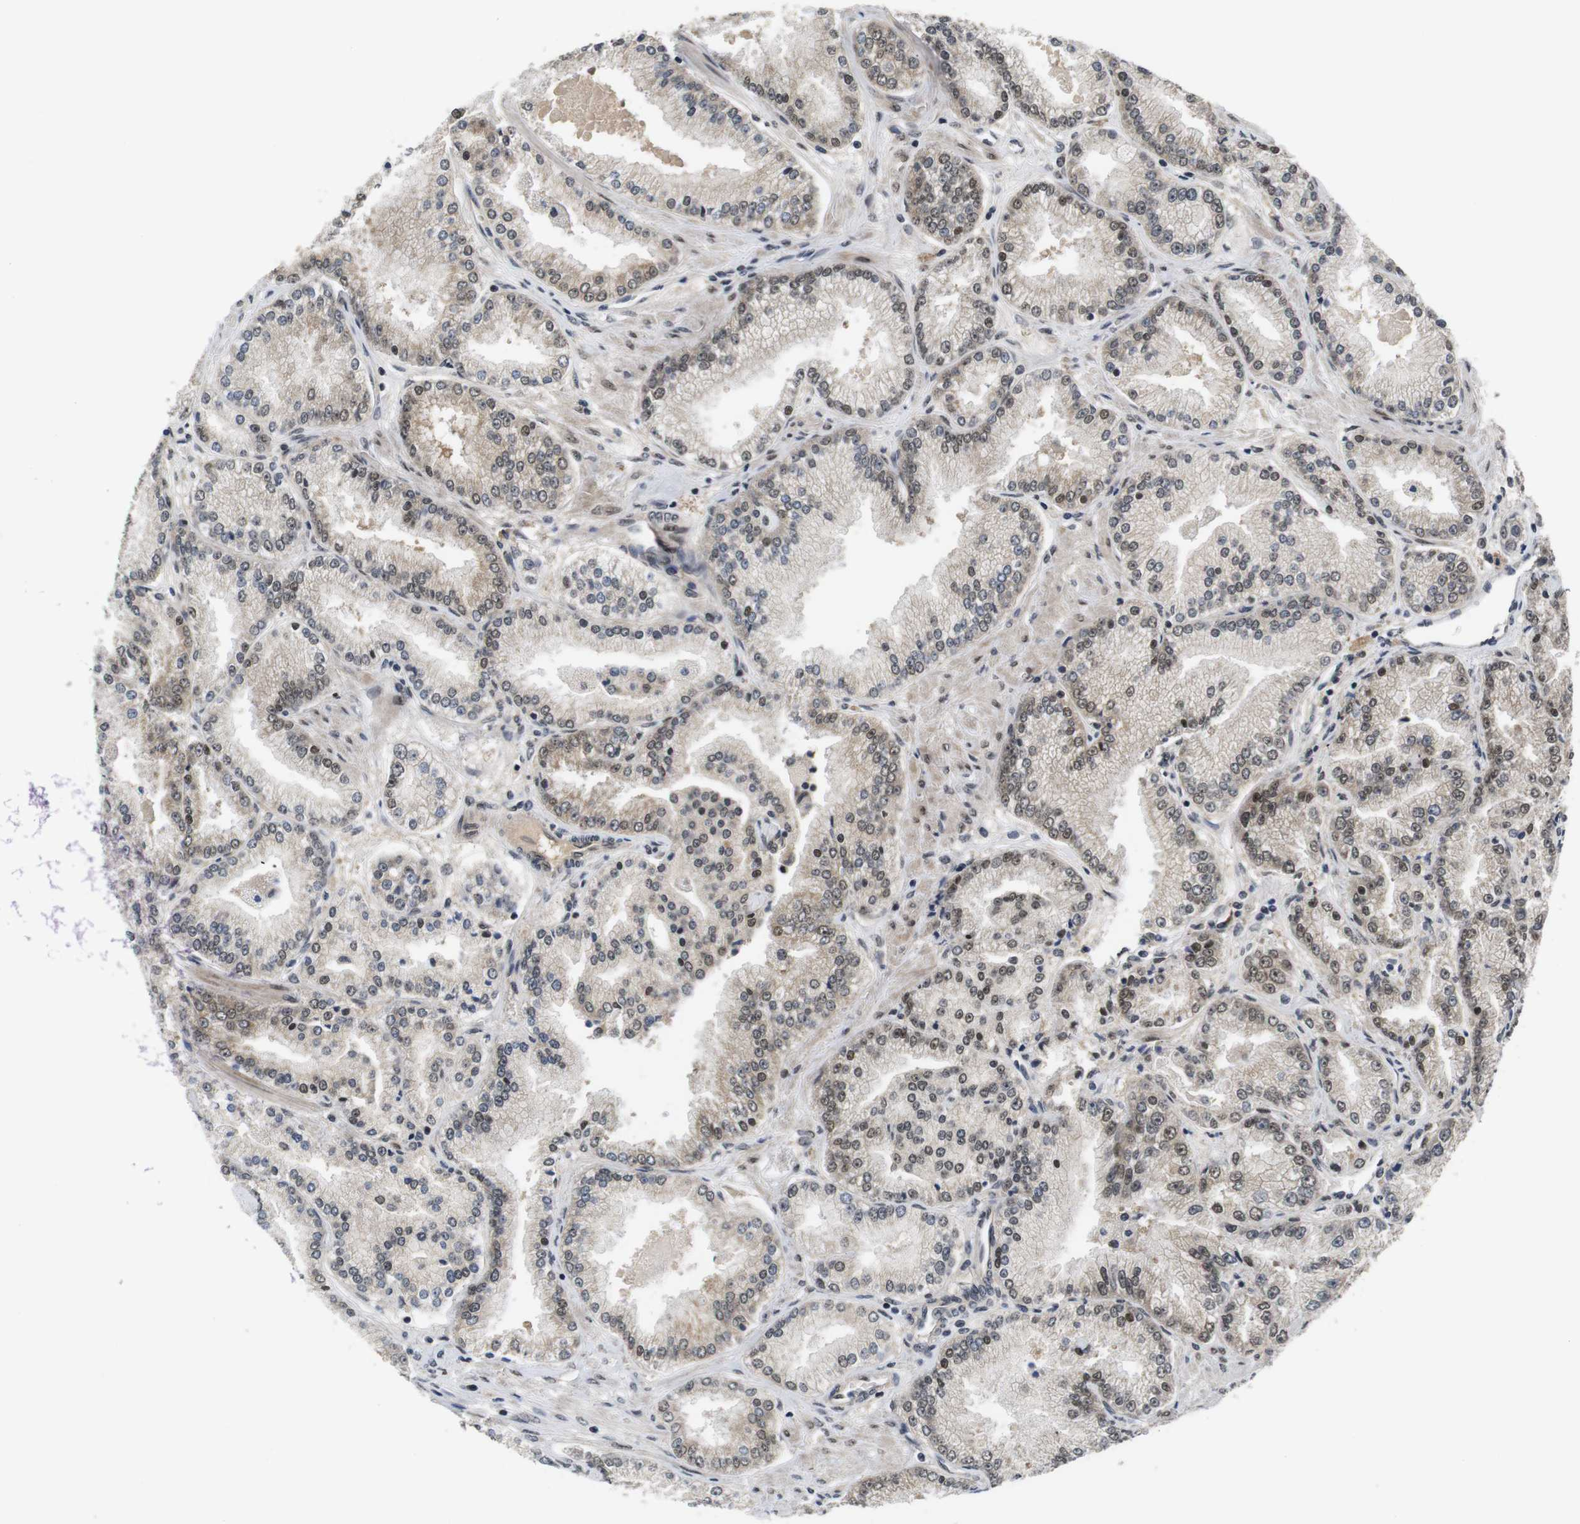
{"staining": {"intensity": "moderate", "quantity": ">75%", "location": "cytoplasmic/membranous,nuclear"}, "tissue": "prostate cancer", "cell_type": "Tumor cells", "image_type": "cancer", "snomed": [{"axis": "morphology", "description": "Adenocarcinoma, High grade"}, {"axis": "topography", "description": "Prostate"}], "caption": "High-grade adenocarcinoma (prostate) stained with a brown dye shows moderate cytoplasmic/membranous and nuclear positive positivity in about >75% of tumor cells.", "gene": "ZBTB46", "patient": {"sex": "male", "age": 61}}